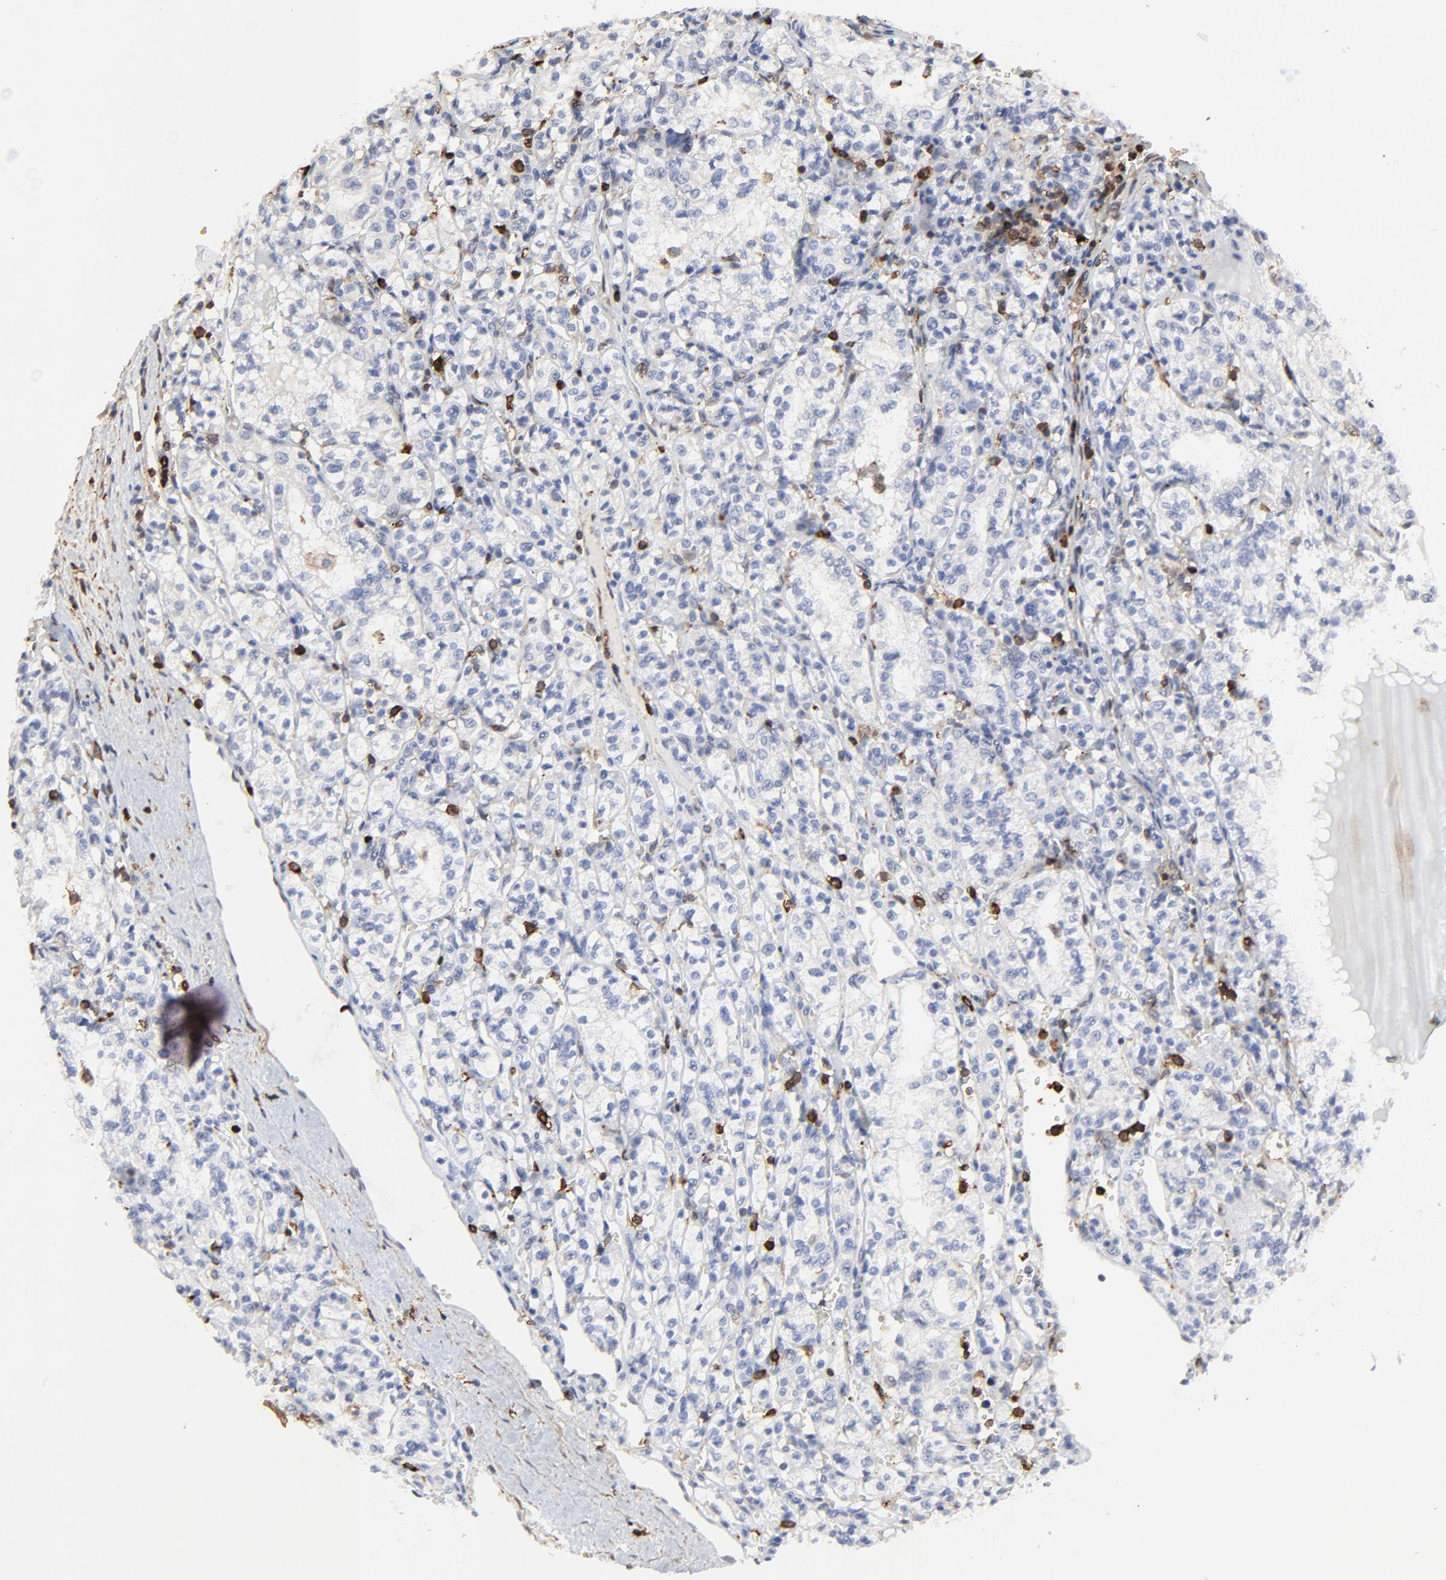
{"staining": {"intensity": "negative", "quantity": "none", "location": "none"}, "tissue": "renal cancer", "cell_type": "Tumor cells", "image_type": "cancer", "snomed": [{"axis": "morphology", "description": "Adenocarcinoma, NOS"}, {"axis": "topography", "description": "Kidney"}], "caption": "This is a histopathology image of IHC staining of renal adenocarcinoma, which shows no expression in tumor cells. (DAB IHC visualized using brightfield microscopy, high magnification).", "gene": "SLC6A14", "patient": {"sex": "male", "age": 61}}